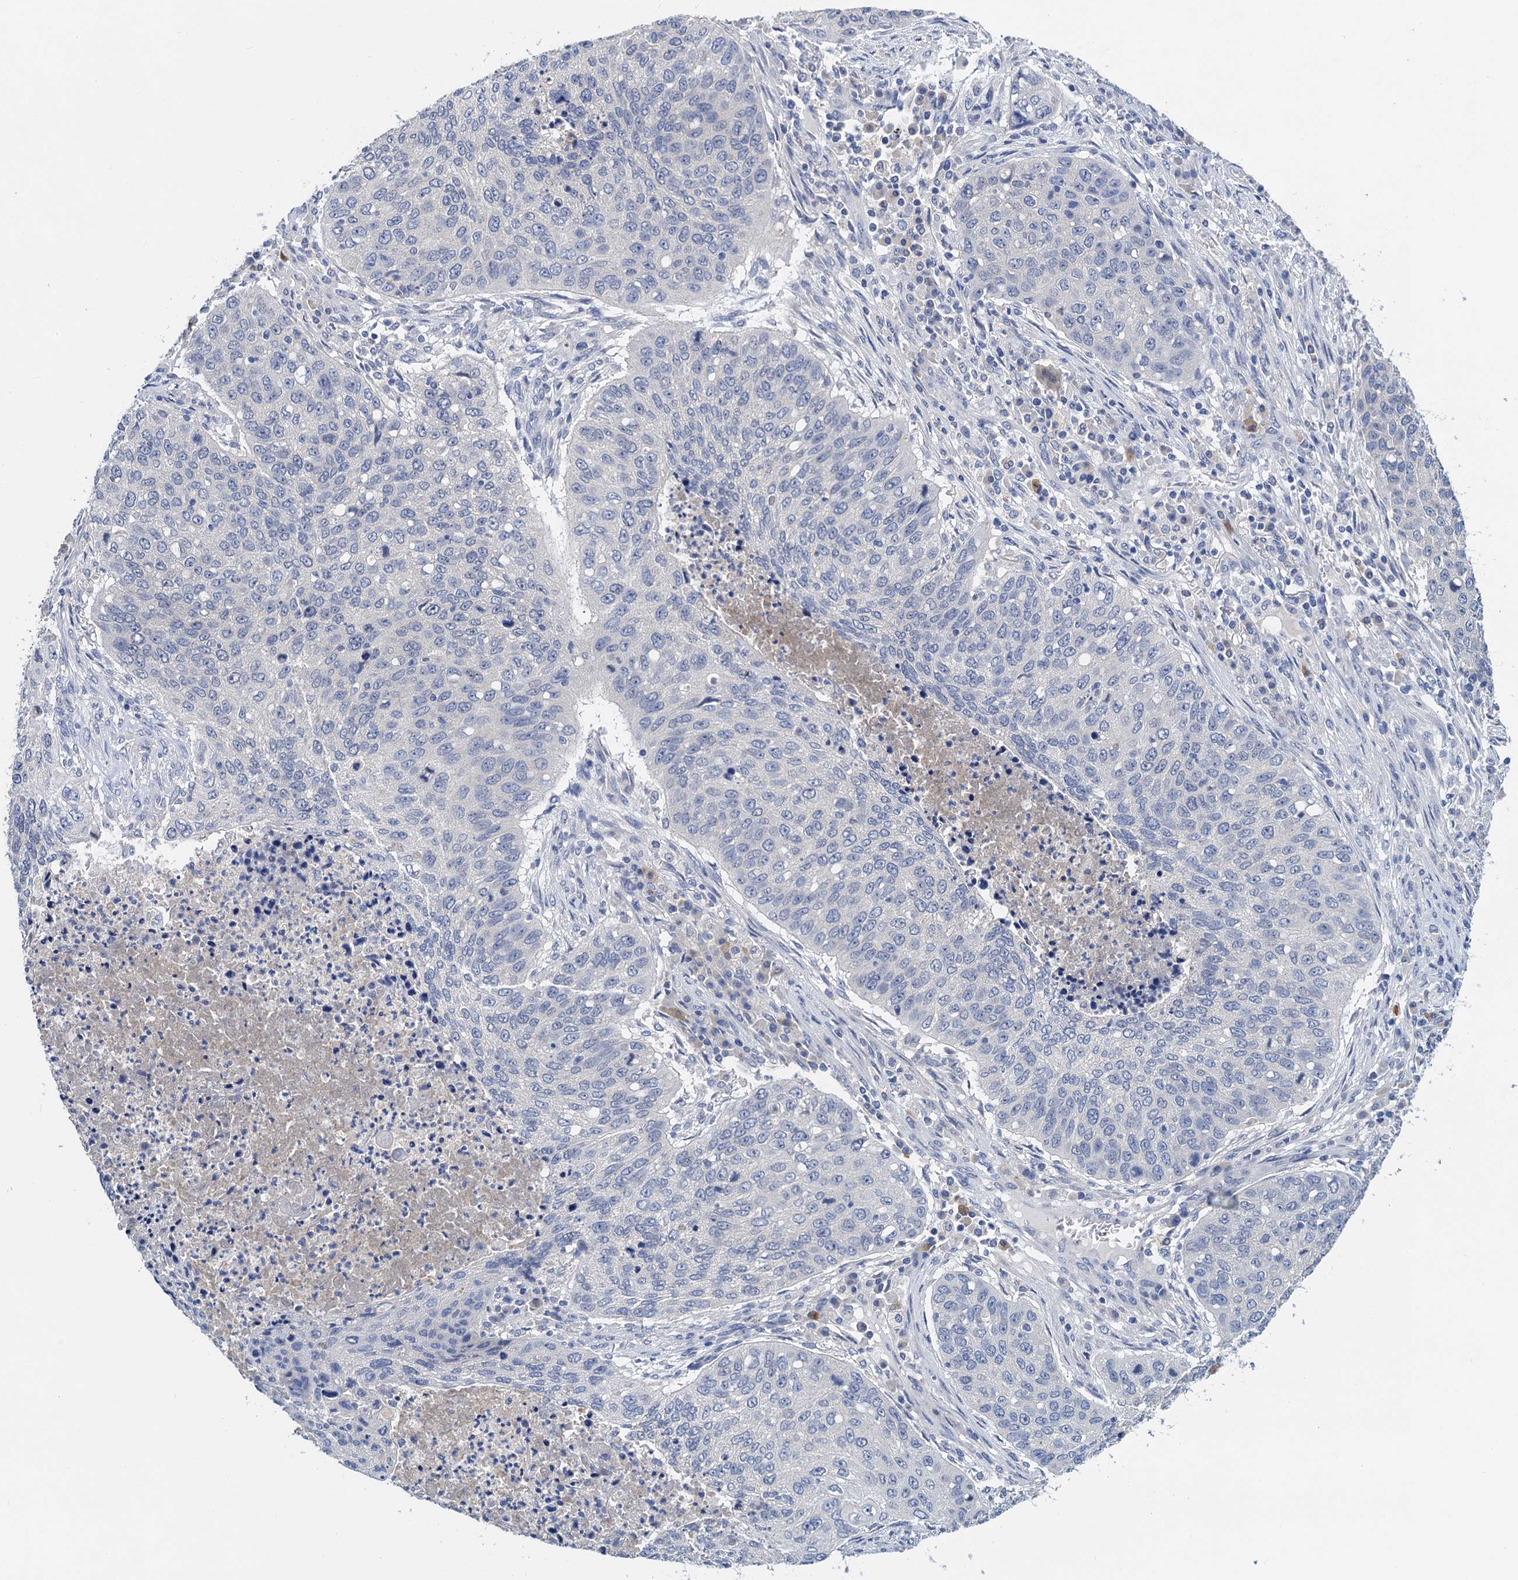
{"staining": {"intensity": "negative", "quantity": "none", "location": "none"}, "tissue": "lung cancer", "cell_type": "Tumor cells", "image_type": "cancer", "snomed": [{"axis": "morphology", "description": "Squamous cell carcinoma, NOS"}, {"axis": "topography", "description": "Lung"}], "caption": "Lung squamous cell carcinoma was stained to show a protein in brown. There is no significant staining in tumor cells.", "gene": "TMEM39B", "patient": {"sex": "female", "age": 63}}